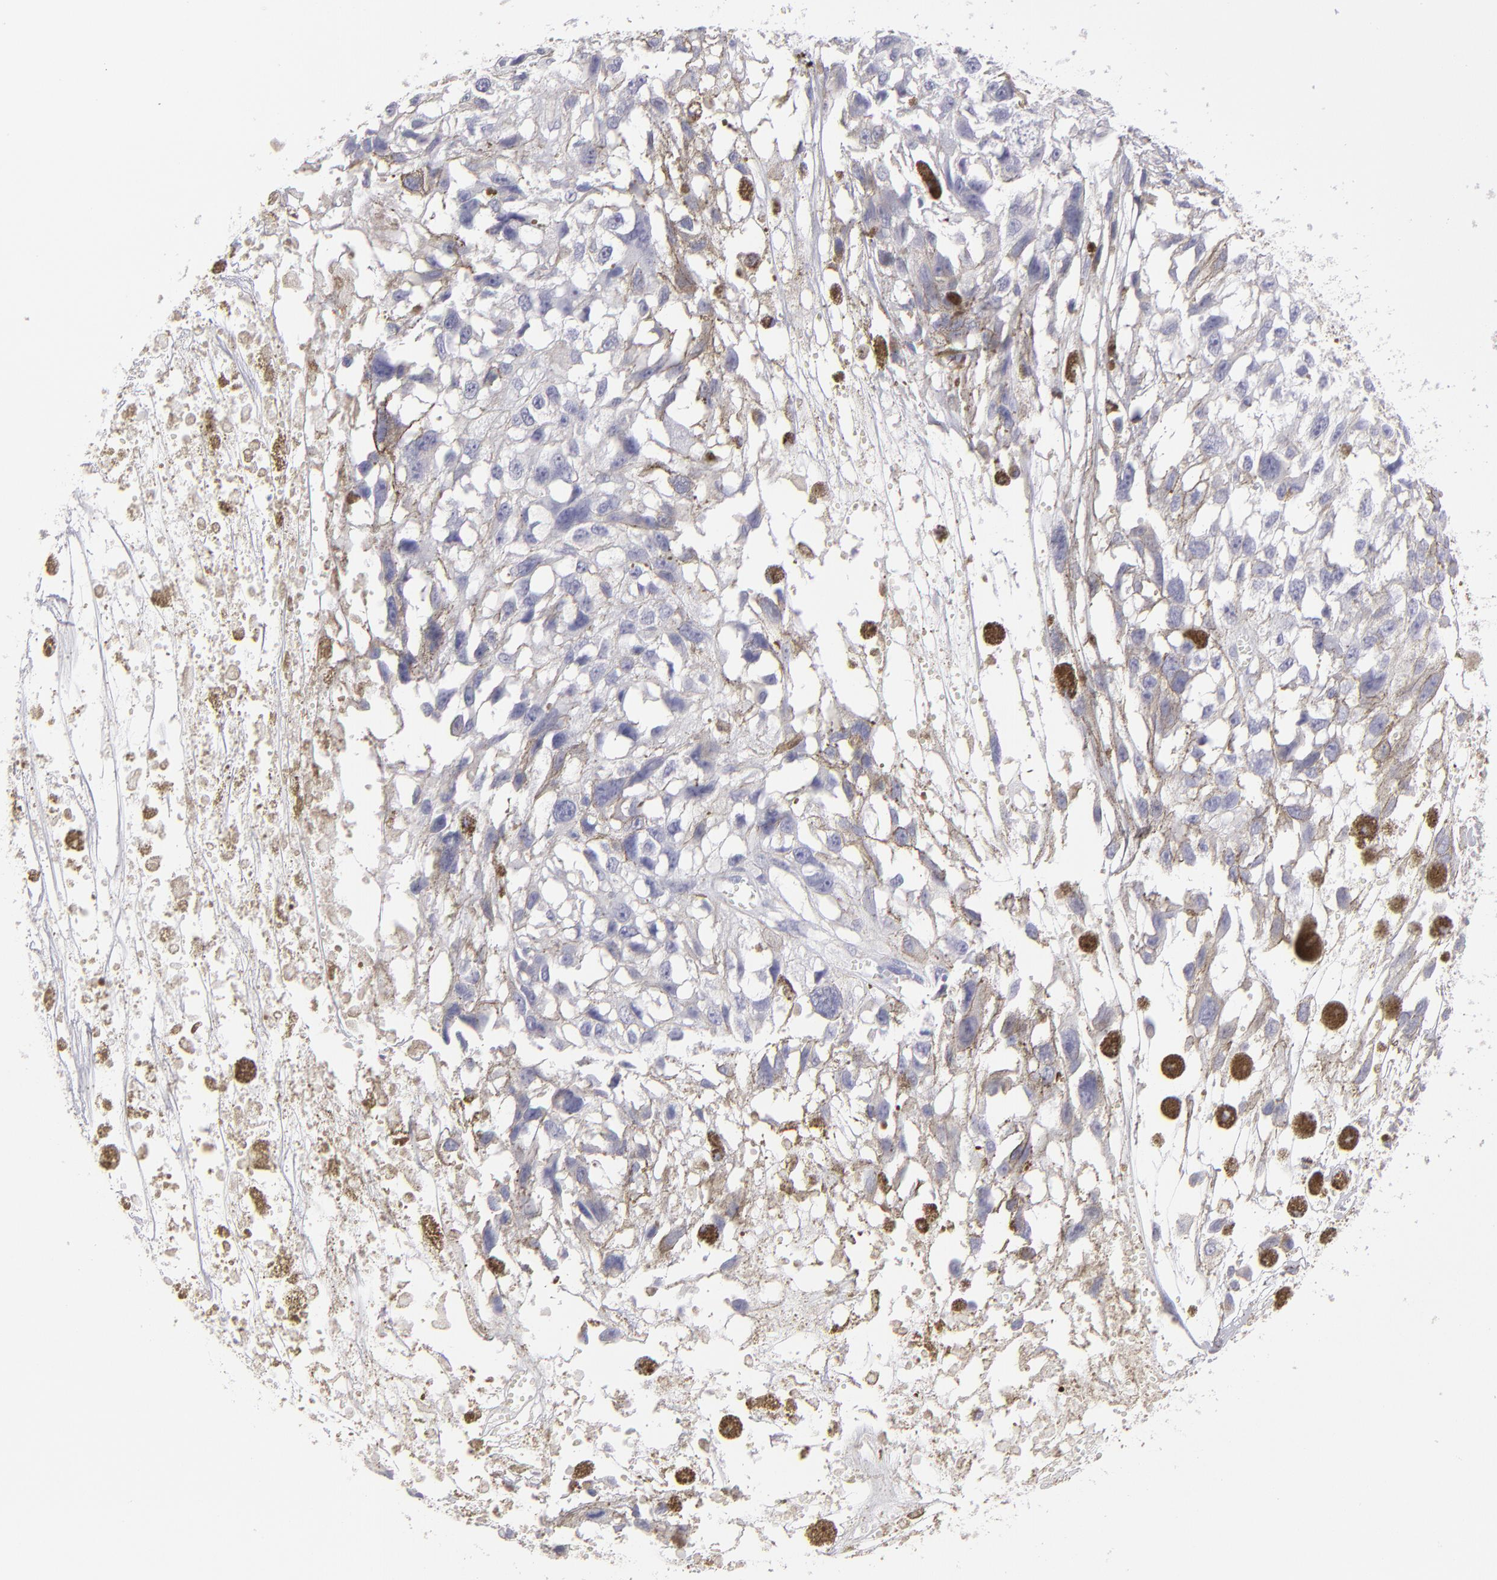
{"staining": {"intensity": "negative", "quantity": "none", "location": "none"}, "tissue": "melanoma", "cell_type": "Tumor cells", "image_type": "cancer", "snomed": [{"axis": "morphology", "description": "Malignant melanoma, Metastatic site"}, {"axis": "topography", "description": "Lymph node"}], "caption": "A photomicrograph of human melanoma is negative for staining in tumor cells.", "gene": "ABCC4", "patient": {"sex": "male", "age": 59}}